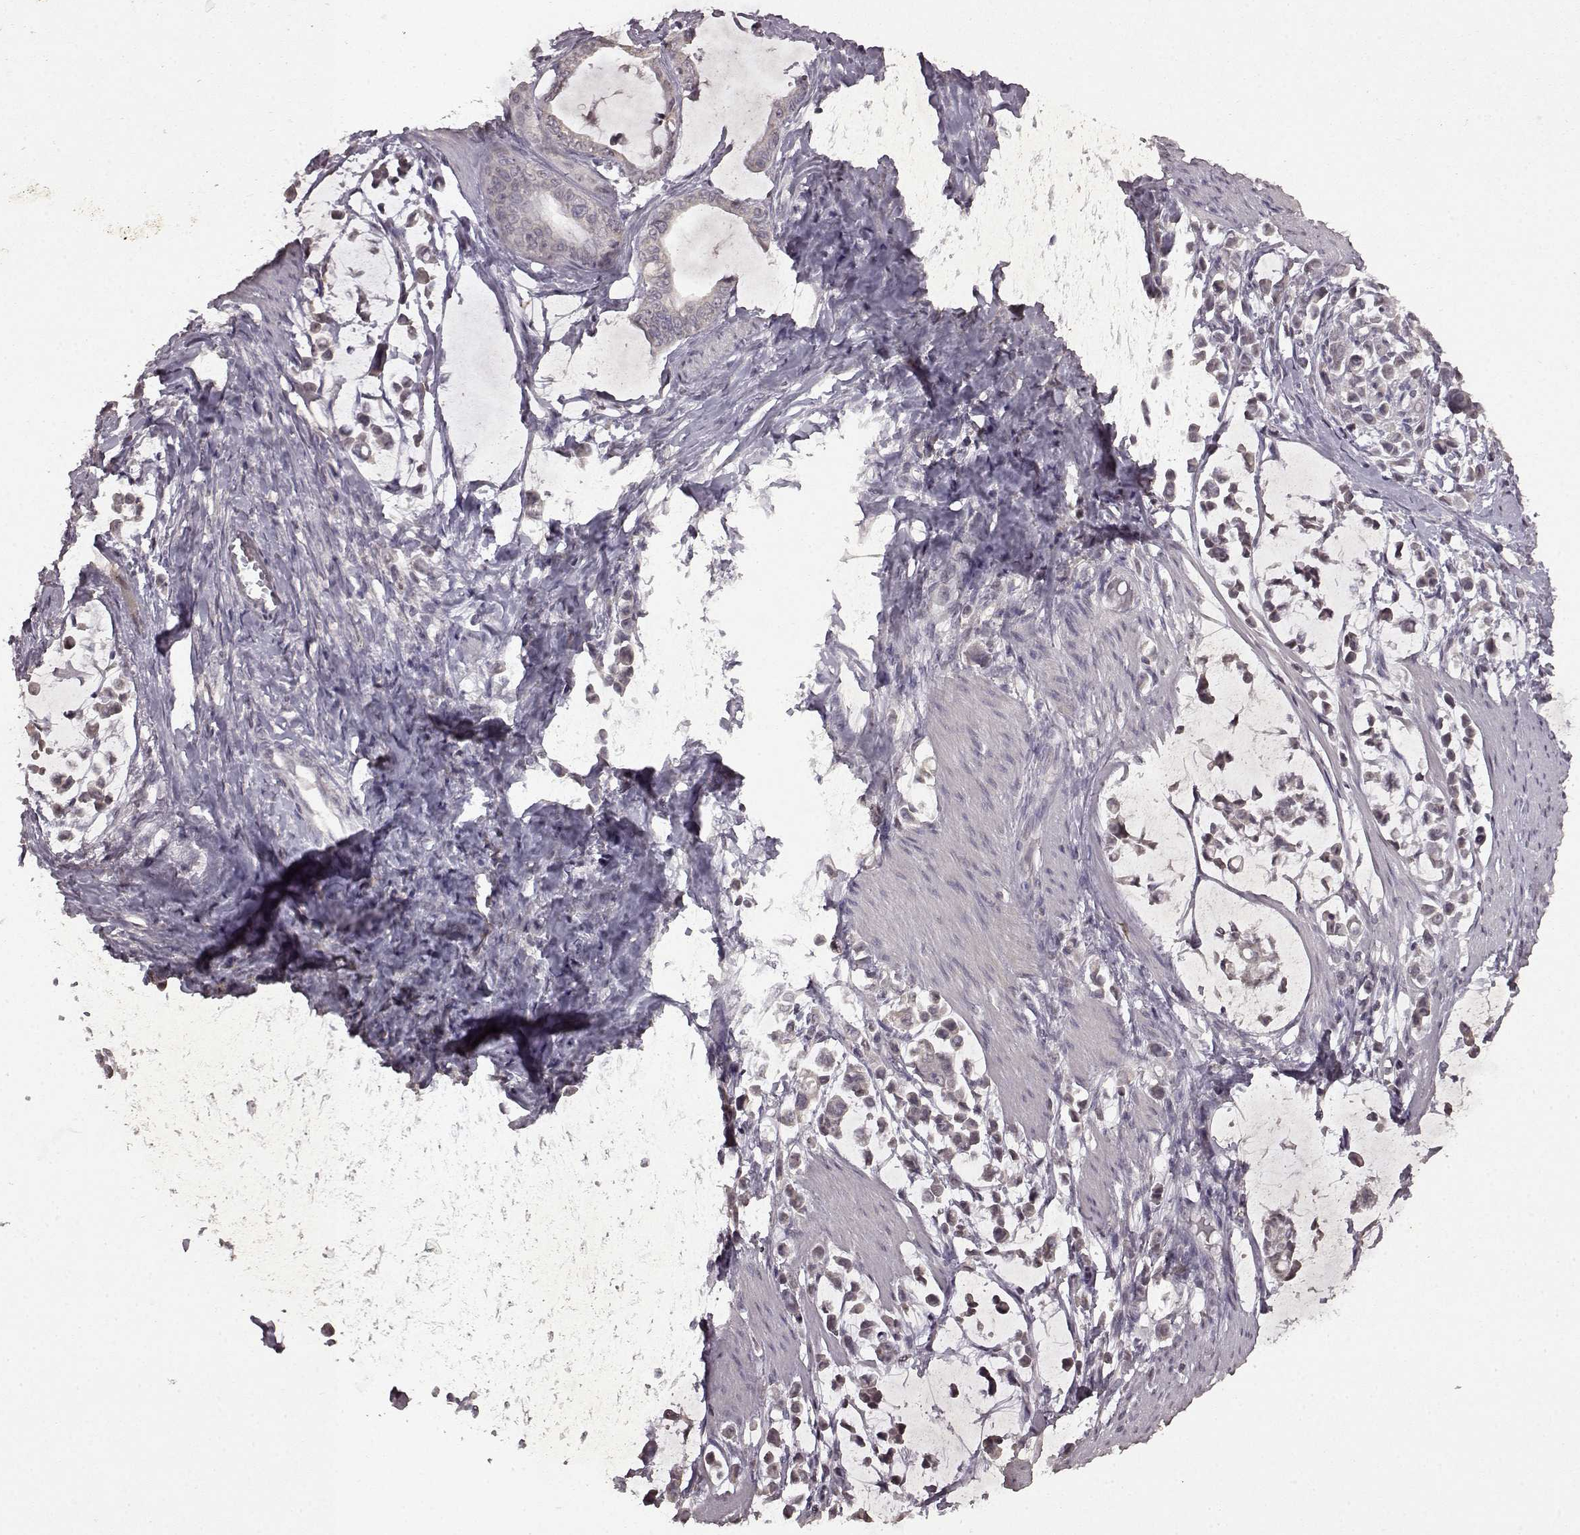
{"staining": {"intensity": "negative", "quantity": "none", "location": "none"}, "tissue": "stomach cancer", "cell_type": "Tumor cells", "image_type": "cancer", "snomed": [{"axis": "morphology", "description": "Adenocarcinoma, NOS"}, {"axis": "topography", "description": "Stomach"}], "caption": "The photomicrograph displays no staining of tumor cells in adenocarcinoma (stomach). (DAB (3,3'-diaminobenzidine) IHC with hematoxylin counter stain).", "gene": "LHB", "patient": {"sex": "male", "age": 82}}